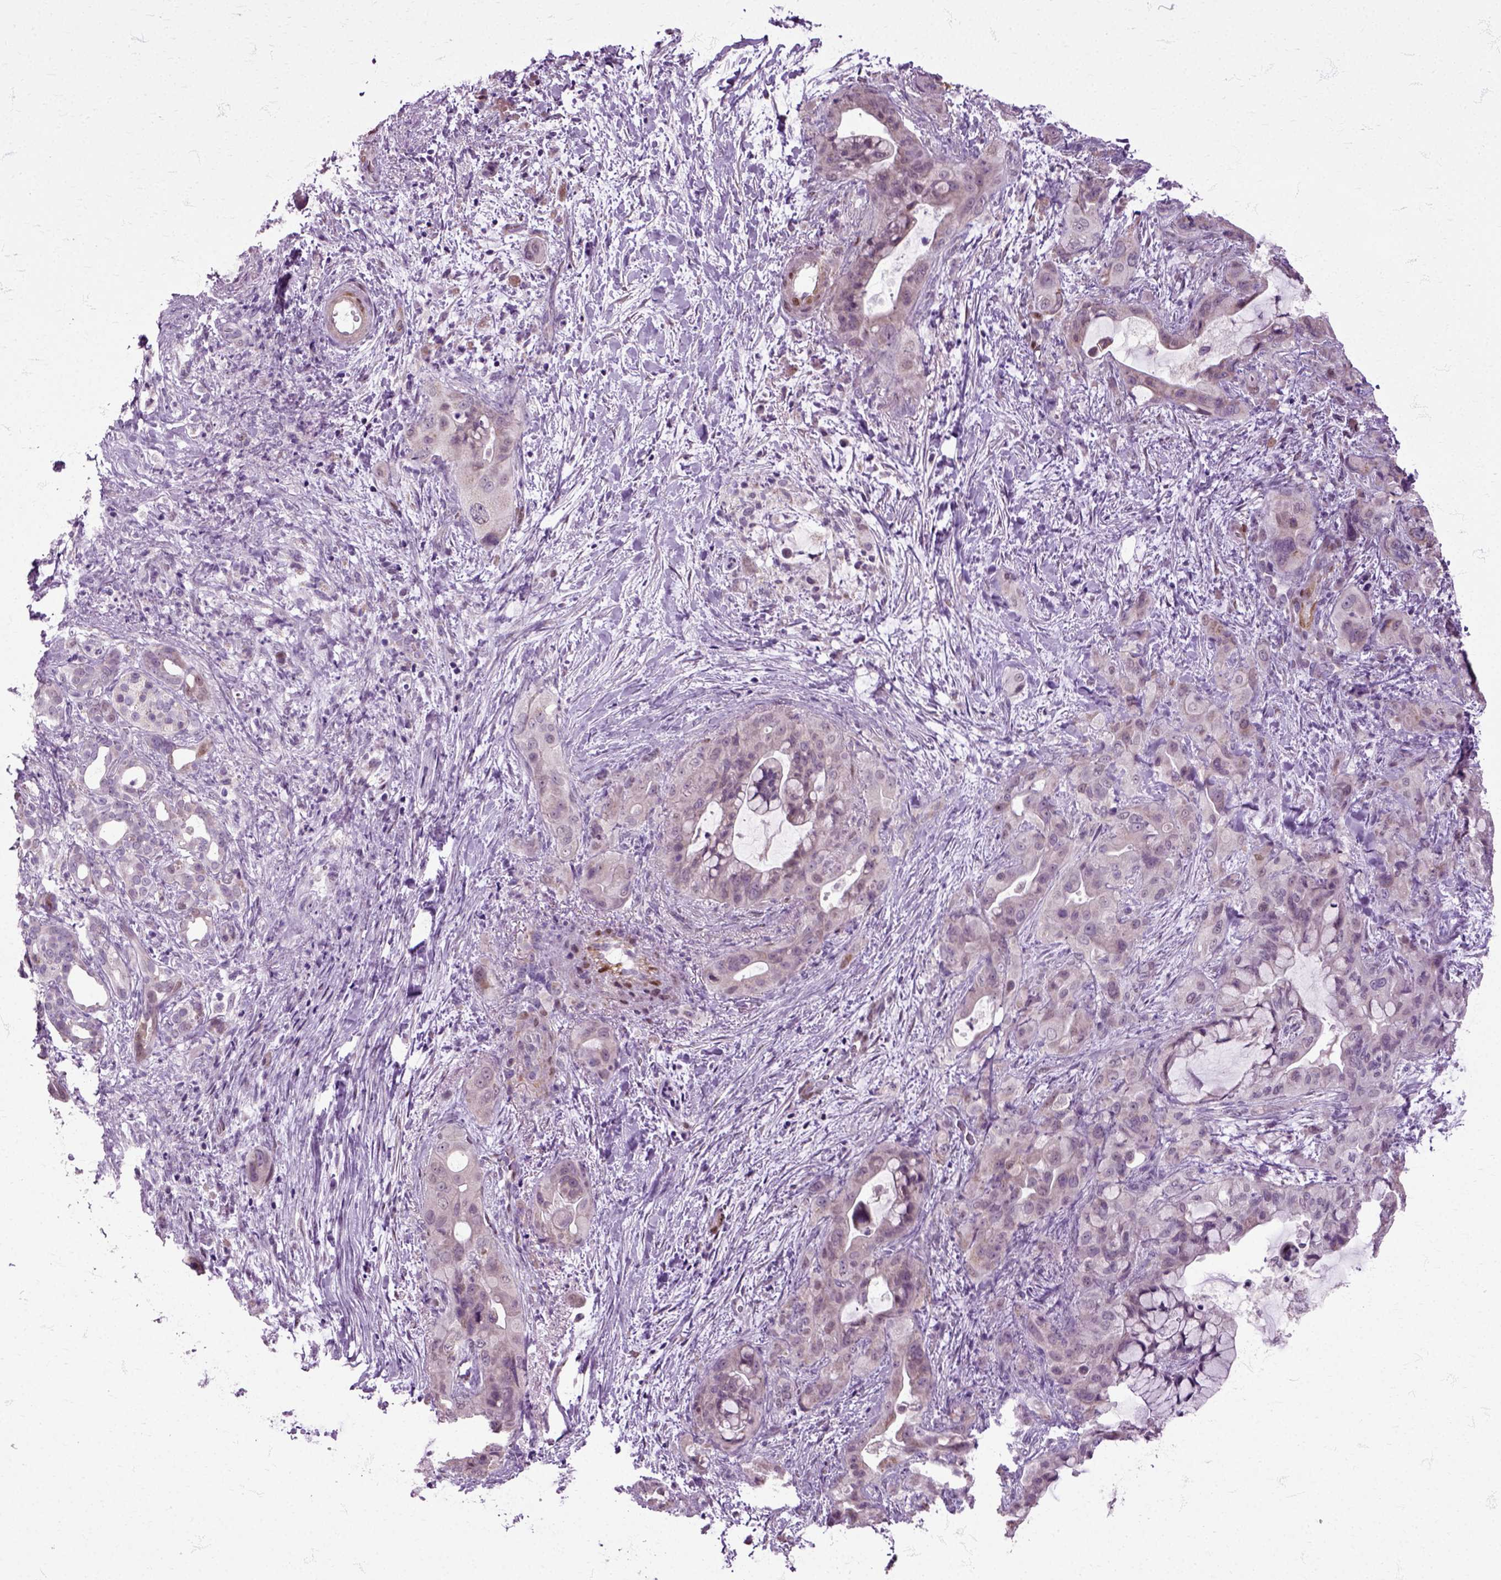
{"staining": {"intensity": "weak", "quantity": "<25%", "location": "cytoplasmic/membranous"}, "tissue": "pancreatic cancer", "cell_type": "Tumor cells", "image_type": "cancer", "snomed": [{"axis": "morphology", "description": "Adenocarcinoma, NOS"}, {"axis": "topography", "description": "Pancreas"}], "caption": "A high-resolution photomicrograph shows immunohistochemistry (IHC) staining of pancreatic cancer (adenocarcinoma), which displays no significant expression in tumor cells. (DAB (3,3'-diaminobenzidine) IHC visualized using brightfield microscopy, high magnification).", "gene": "HSPA2", "patient": {"sex": "male", "age": 71}}